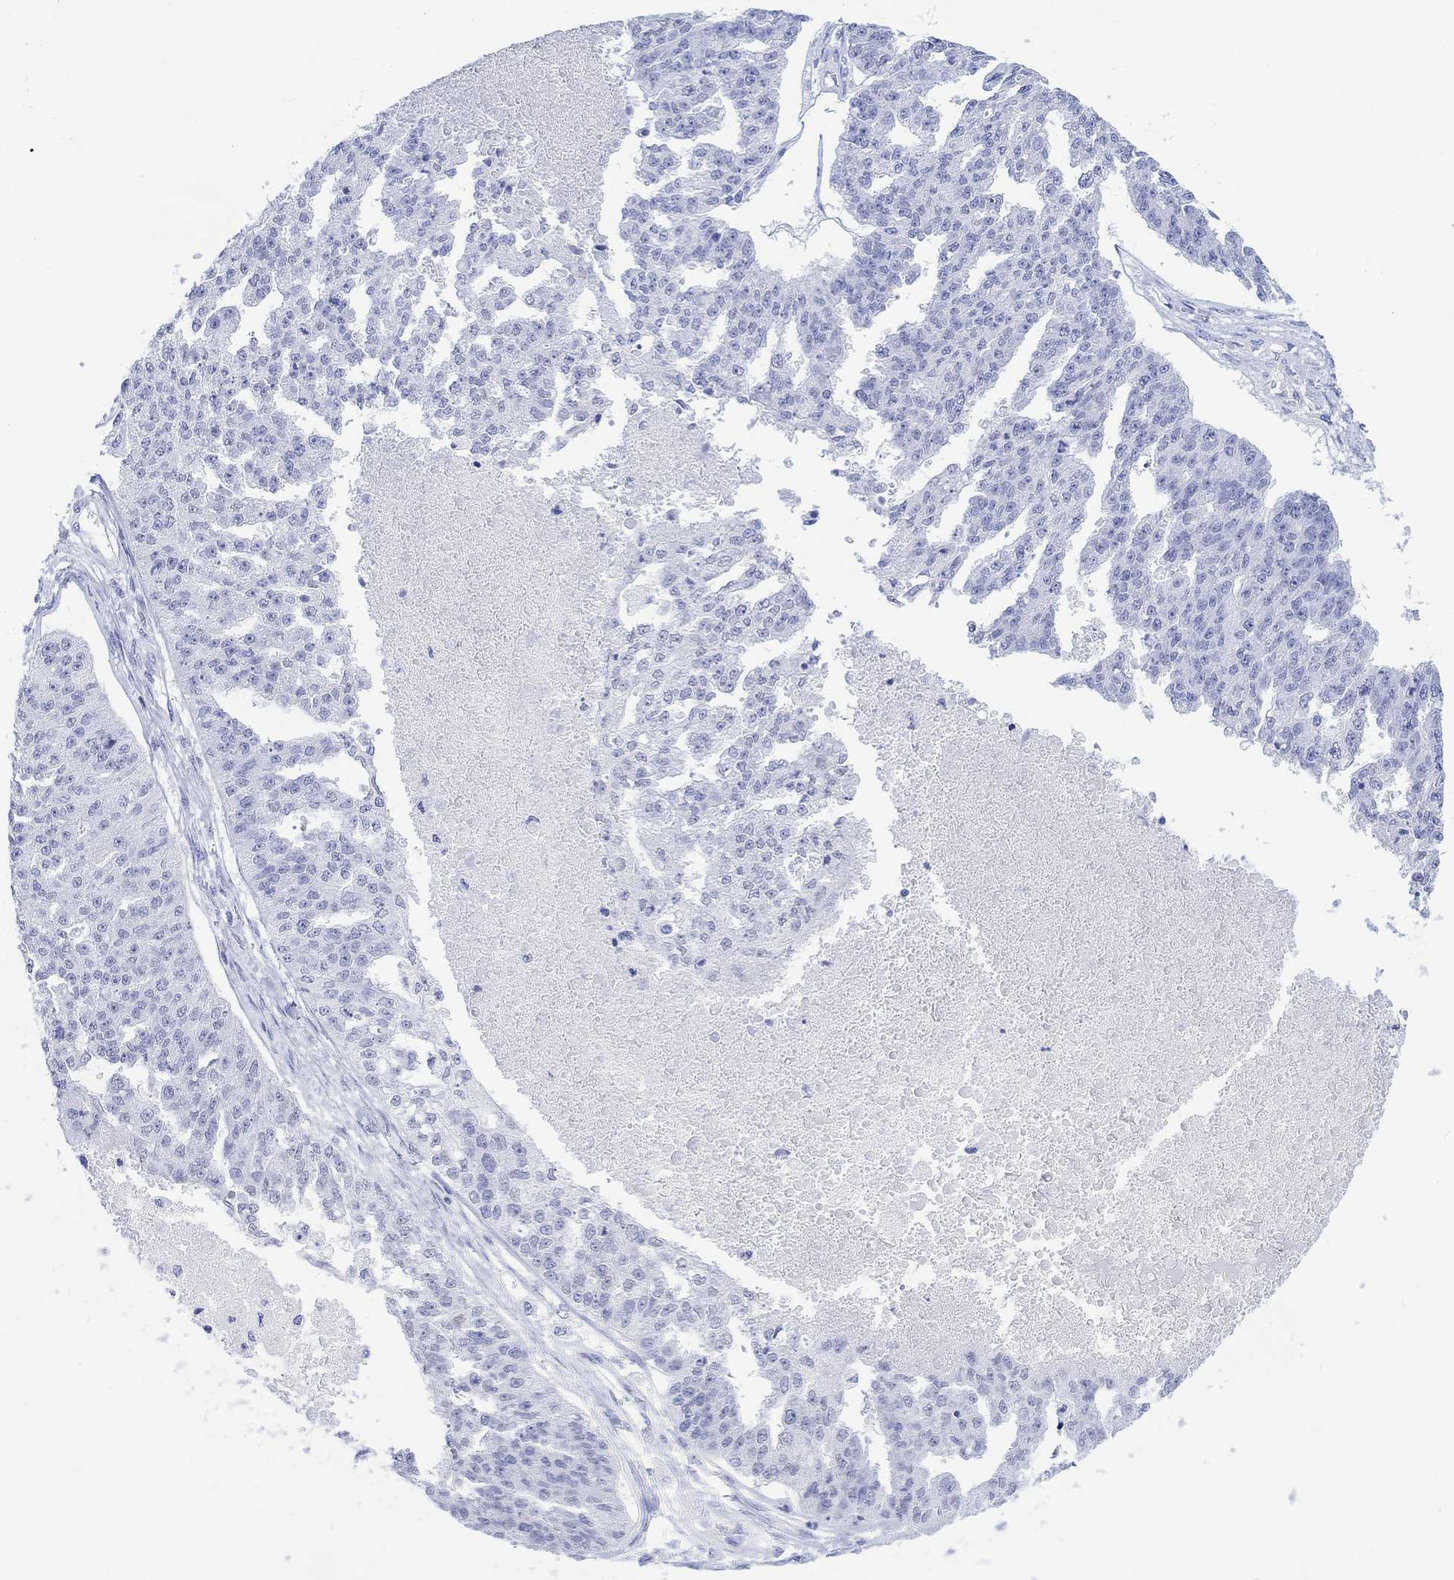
{"staining": {"intensity": "negative", "quantity": "none", "location": "none"}, "tissue": "ovarian cancer", "cell_type": "Tumor cells", "image_type": "cancer", "snomed": [{"axis": "morphology", "description": "Cystadenocarcinoma, serous, NOS"}, {"axis": "topography", "description": "Ovary"}], "caption": "Immunohistochemical staining of ovarian cancer (serous cystadenocarcinoma) exhibits no significant positivity in tumor cells. Brightfield microscopy of immunohistochemistry stained with DAB (brown) and hematoxylin (blue), captured at high magnification.", "gene": "CELF4", "patient": {"sex": "female", "age": 58}}